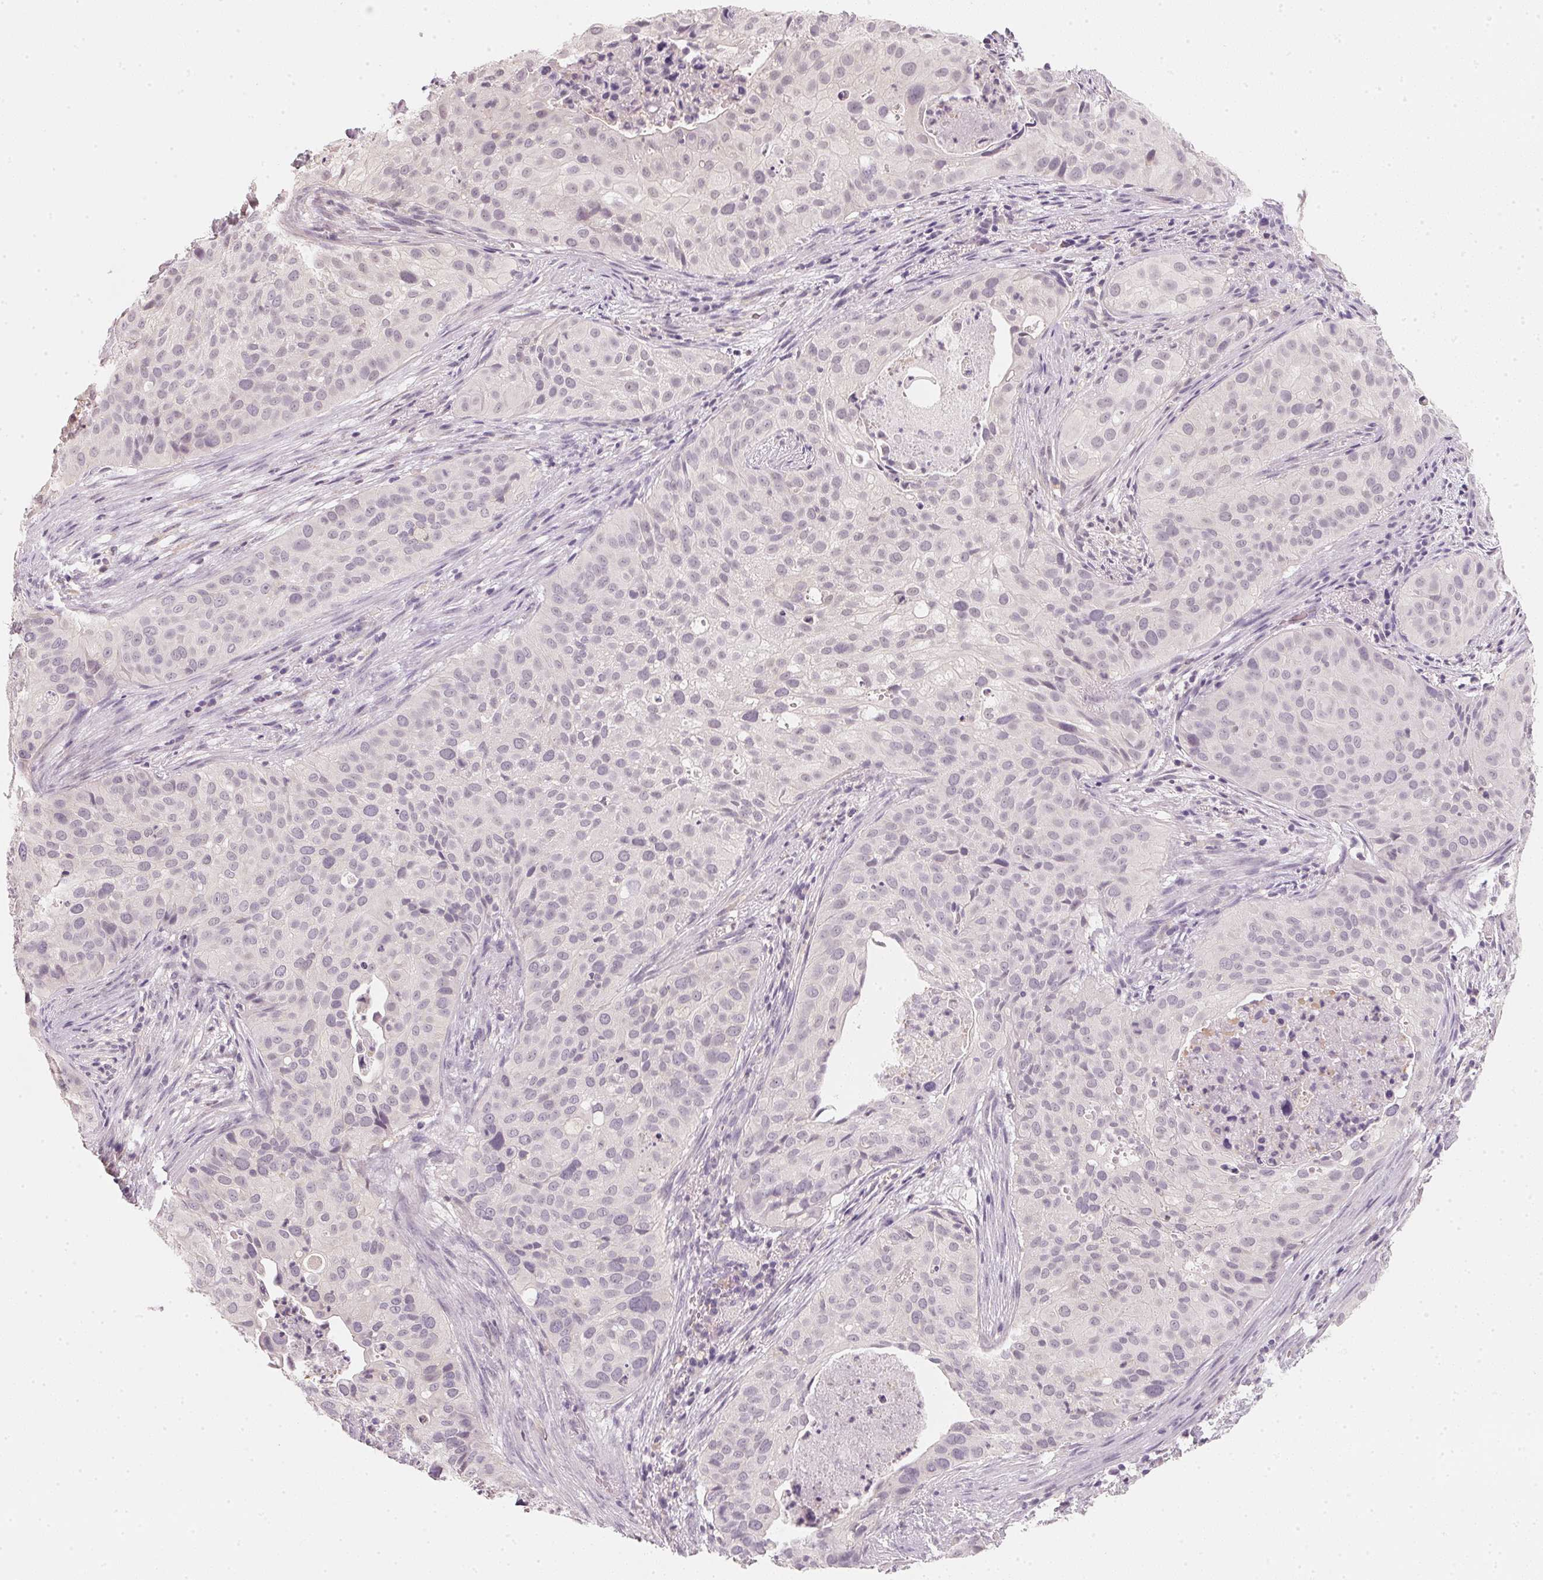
{"staining": {"intensity": "negative", "quantity": "none", "location": "none"}, "tissue": "cervical cancer", "cell_type": "Tumor cells", "image_type": "cancer", "snomed": [{"axis": "morphology", "description": "Squamous cell carcinoma, NOS"}, {"axis": "topography", "description": "Cervix"}], "caption": "Immunohistochemistry (IHC) micrograph of neoplastic tissue: human cervical cancer stained with DAB (3,3'-diaminobenzidine) reveals no significant protein expression in tumor cells.", "gene": "CFAP276", "patient": {"sex": "female", "age": 38}}